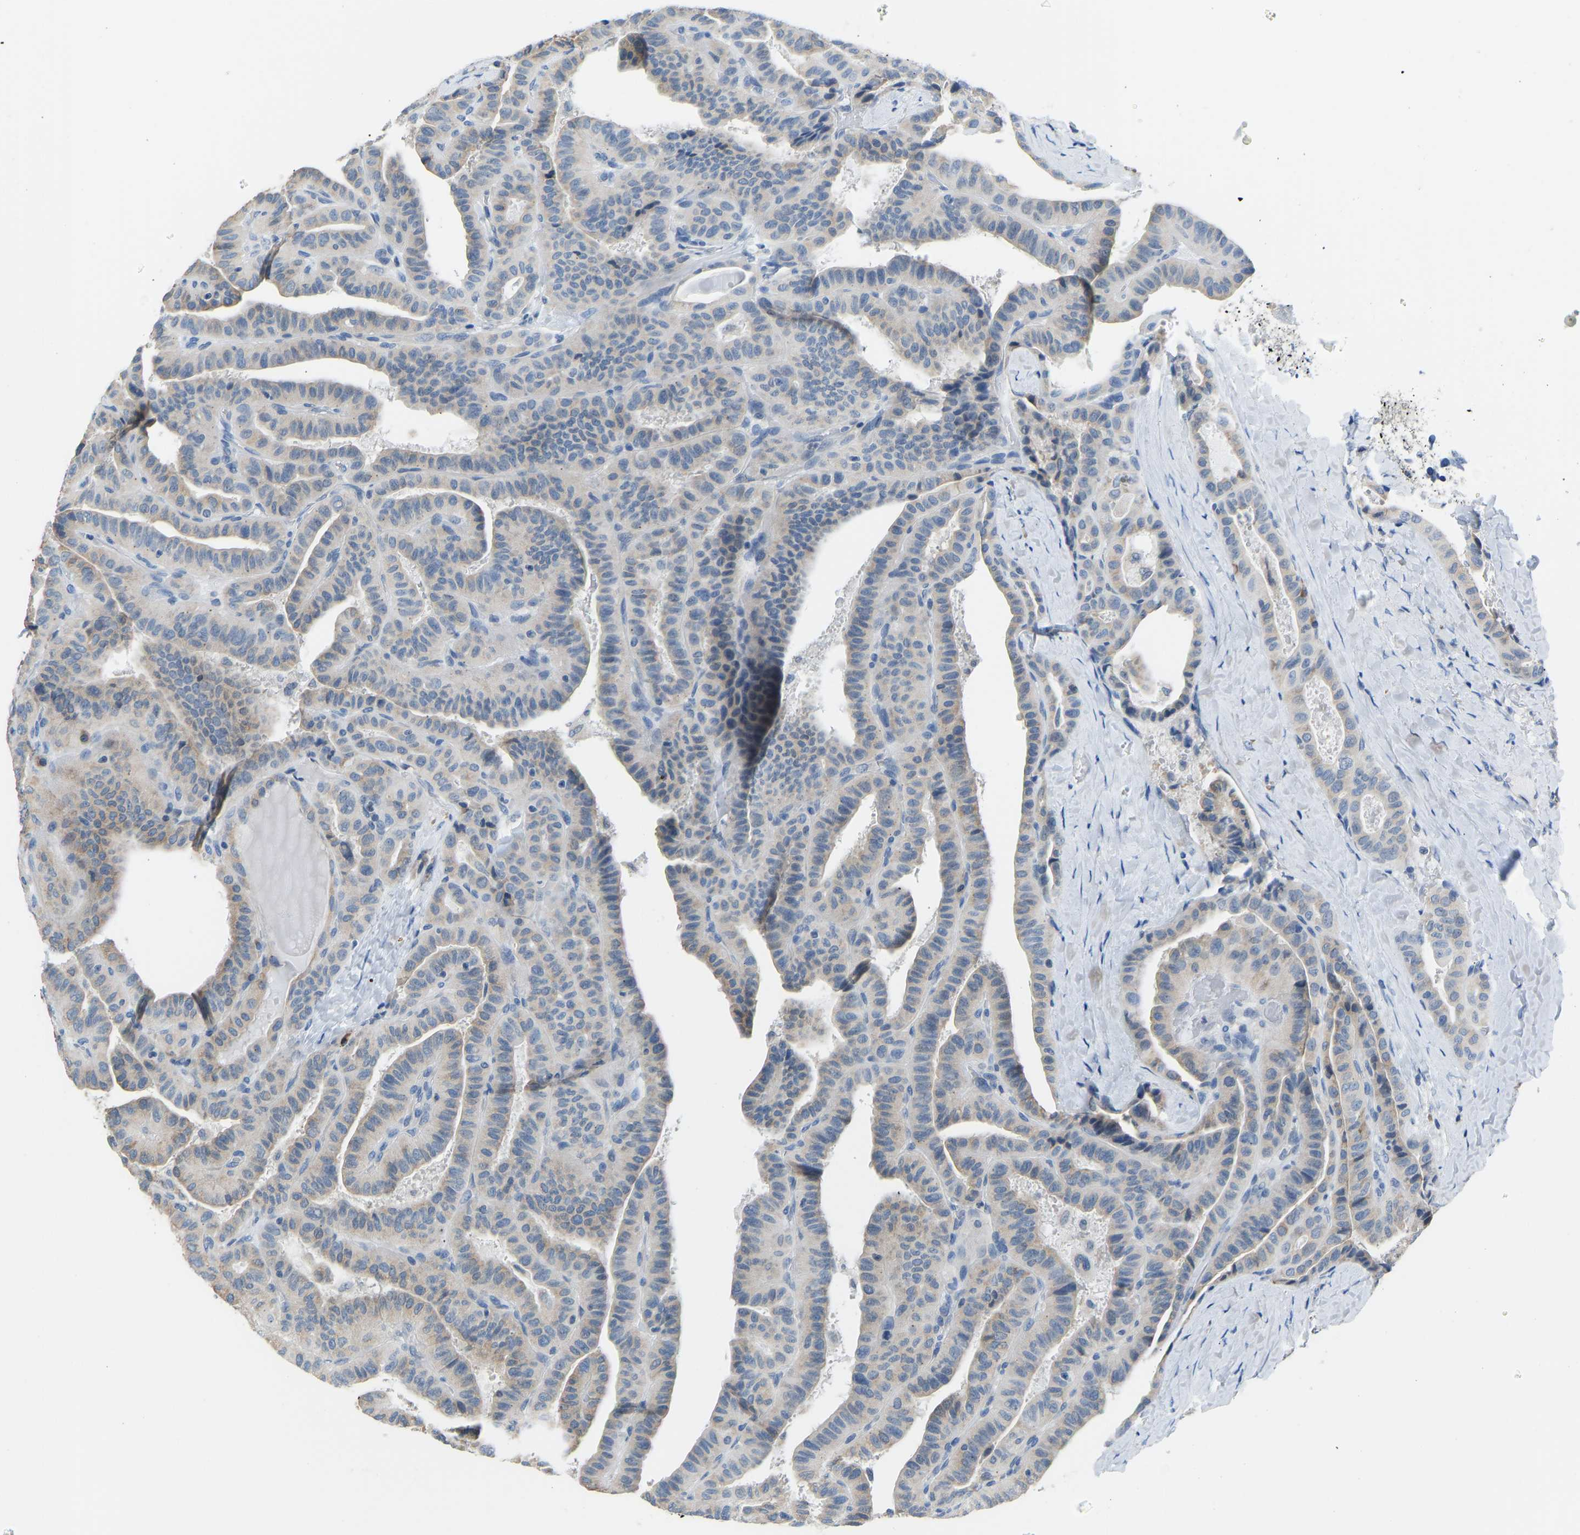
{"staining": {"intensity": "weak", "quantity": "<25%", "location": "cytoplasmic/membranous"}, "tissue": "thyroid cancer", "cell_type": "Tumor cells", "image_type": "cancer", "snomed": [{"axis": "morphology", "description": "Papillary adenocarcinoma, NOS"}, {"axis": "topography", "description": "Thyroid gland"}], "caption": "IHC photomicrograph of neoplastic tissue: human papillary adenocarcinoma (thyroid) stained with DAB displays no significant protein staining in tumor cells.", "gene": "VRK1", "patient": {"sex": "male", "age": 77}}